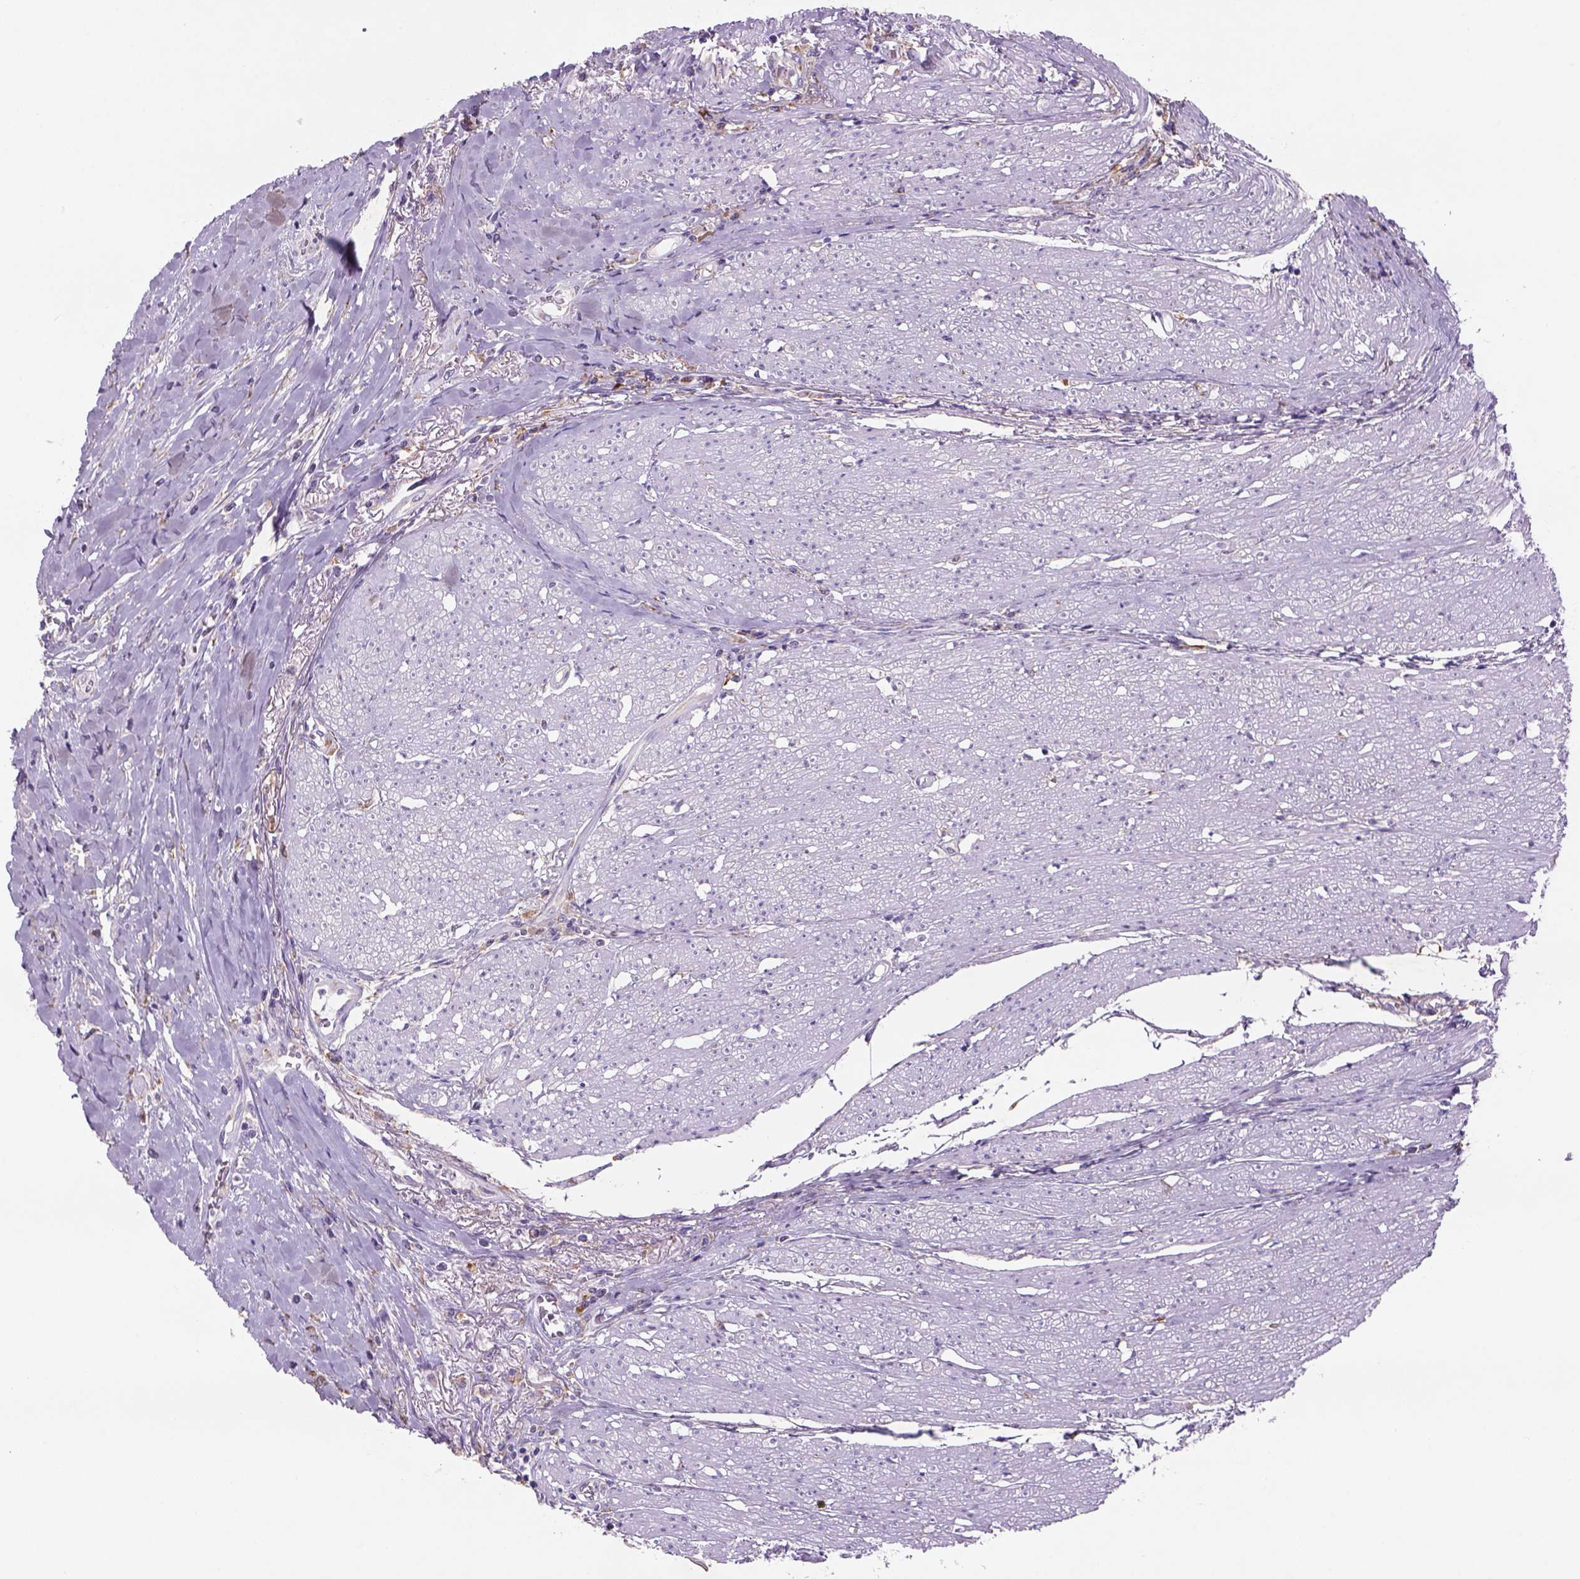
{"staining": {"intensity": "weak", "quantity": ">75%", "location": "cytoplasmic/membranous"}, "tissue": "colorectal cancer", "cell_type": "Tumor cells", "image_type": "cancer", "snomed": [{"axis": "morphology", "description": "Adenocarcinoma, NOS"}, {"axis": "topography", "description": "Rectum"}], "caption": "This is an image of IHC staining of colorectal adenocarcinoma, which shows weak expression in the cytoplasmic/membranous of tumor cells.", "gene": "NAALAD2", "patient": {"sex": "male", "age": 59}}